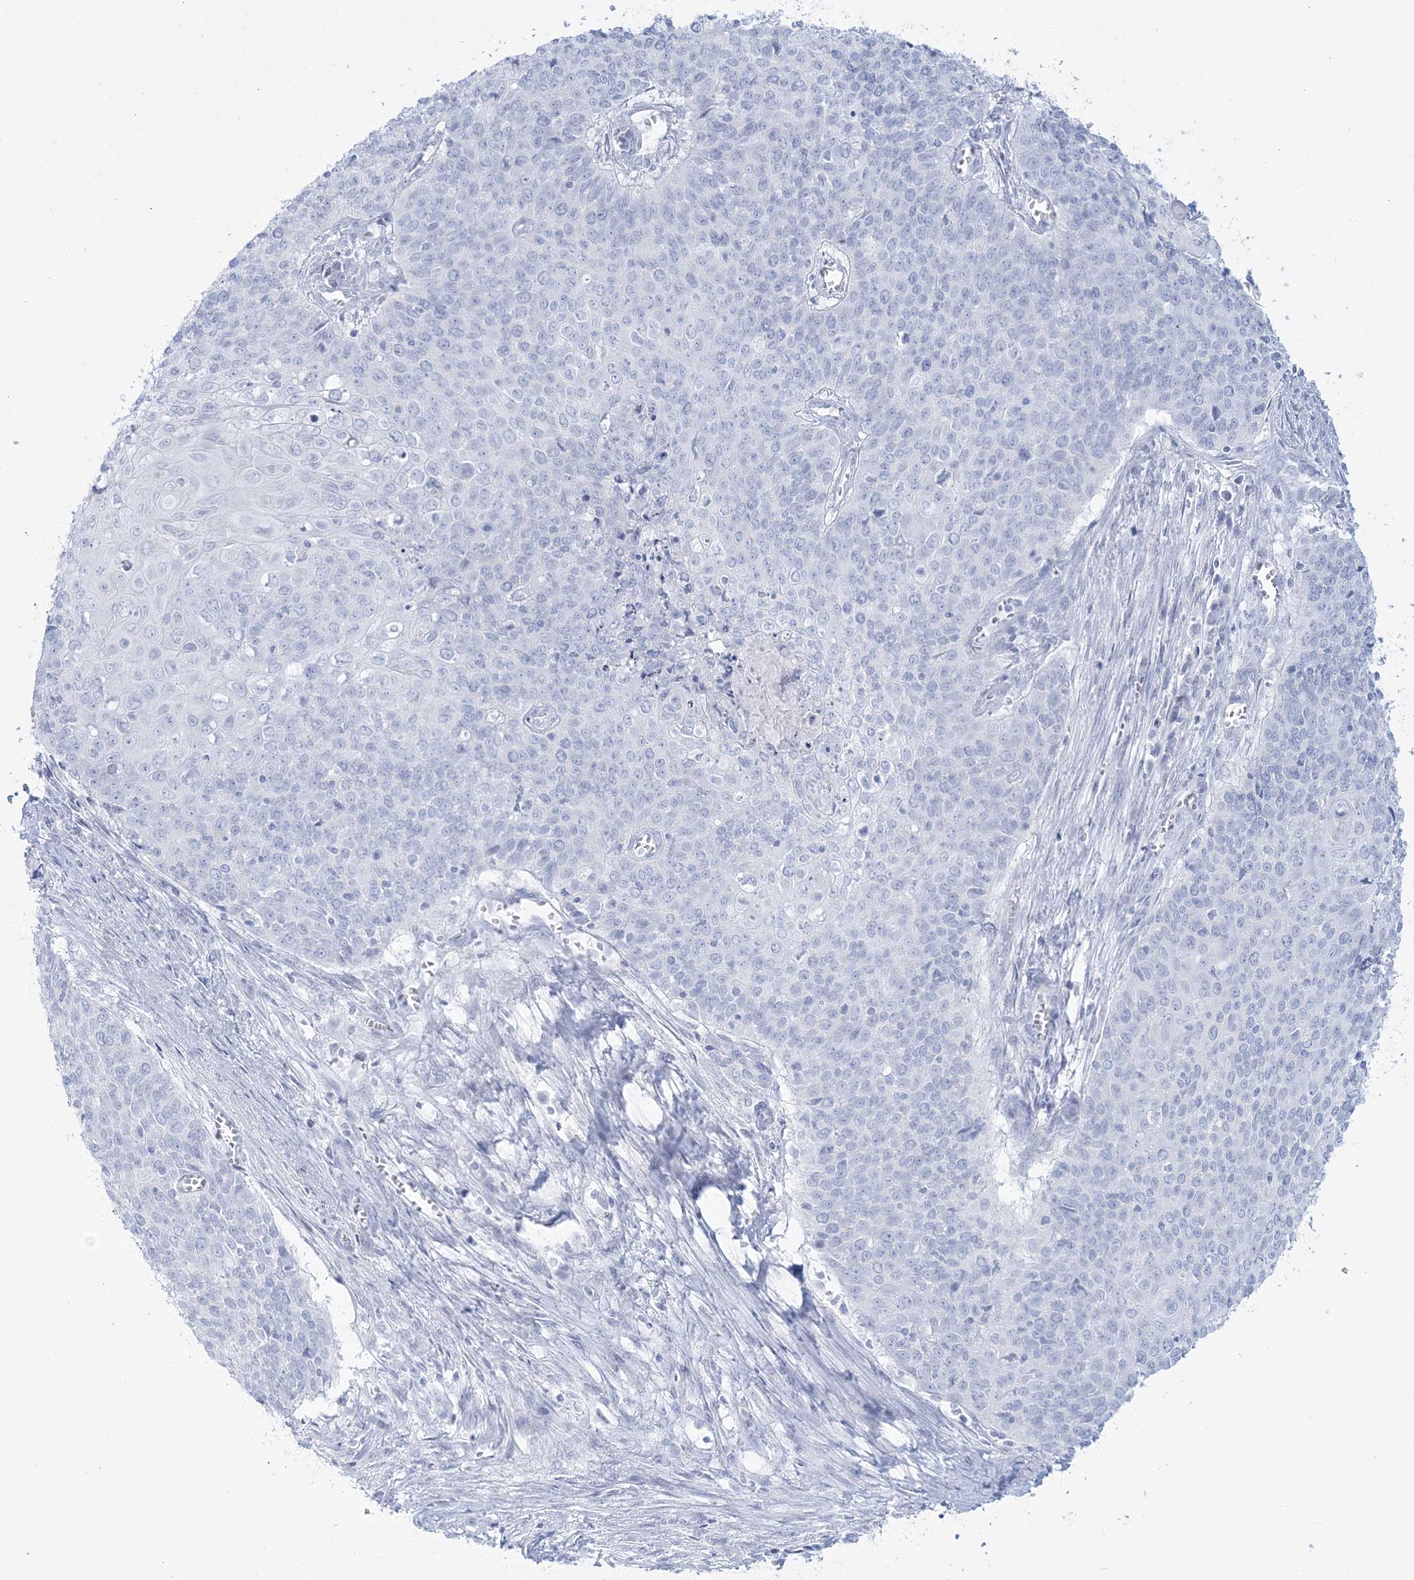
{"staining": {"intensity": "negative", "quantity": "none", "location": "none"}, "tissue": "cervical cancer", "cell_type": "Tumor cells", "image_type": "cancer", "snomed": [{"axis": "morphology", "description": "Squamous cell carcinoma, NOS"}, {"axis": "topography", "description": "Cervix"}], "caption": "Immunohistochemical staining of human cervical squamous cell carcinoma demonstrates no significant staining in tumor cells.", "gene": "ADGB", "patient": {"sex": "female", "age": 39}}